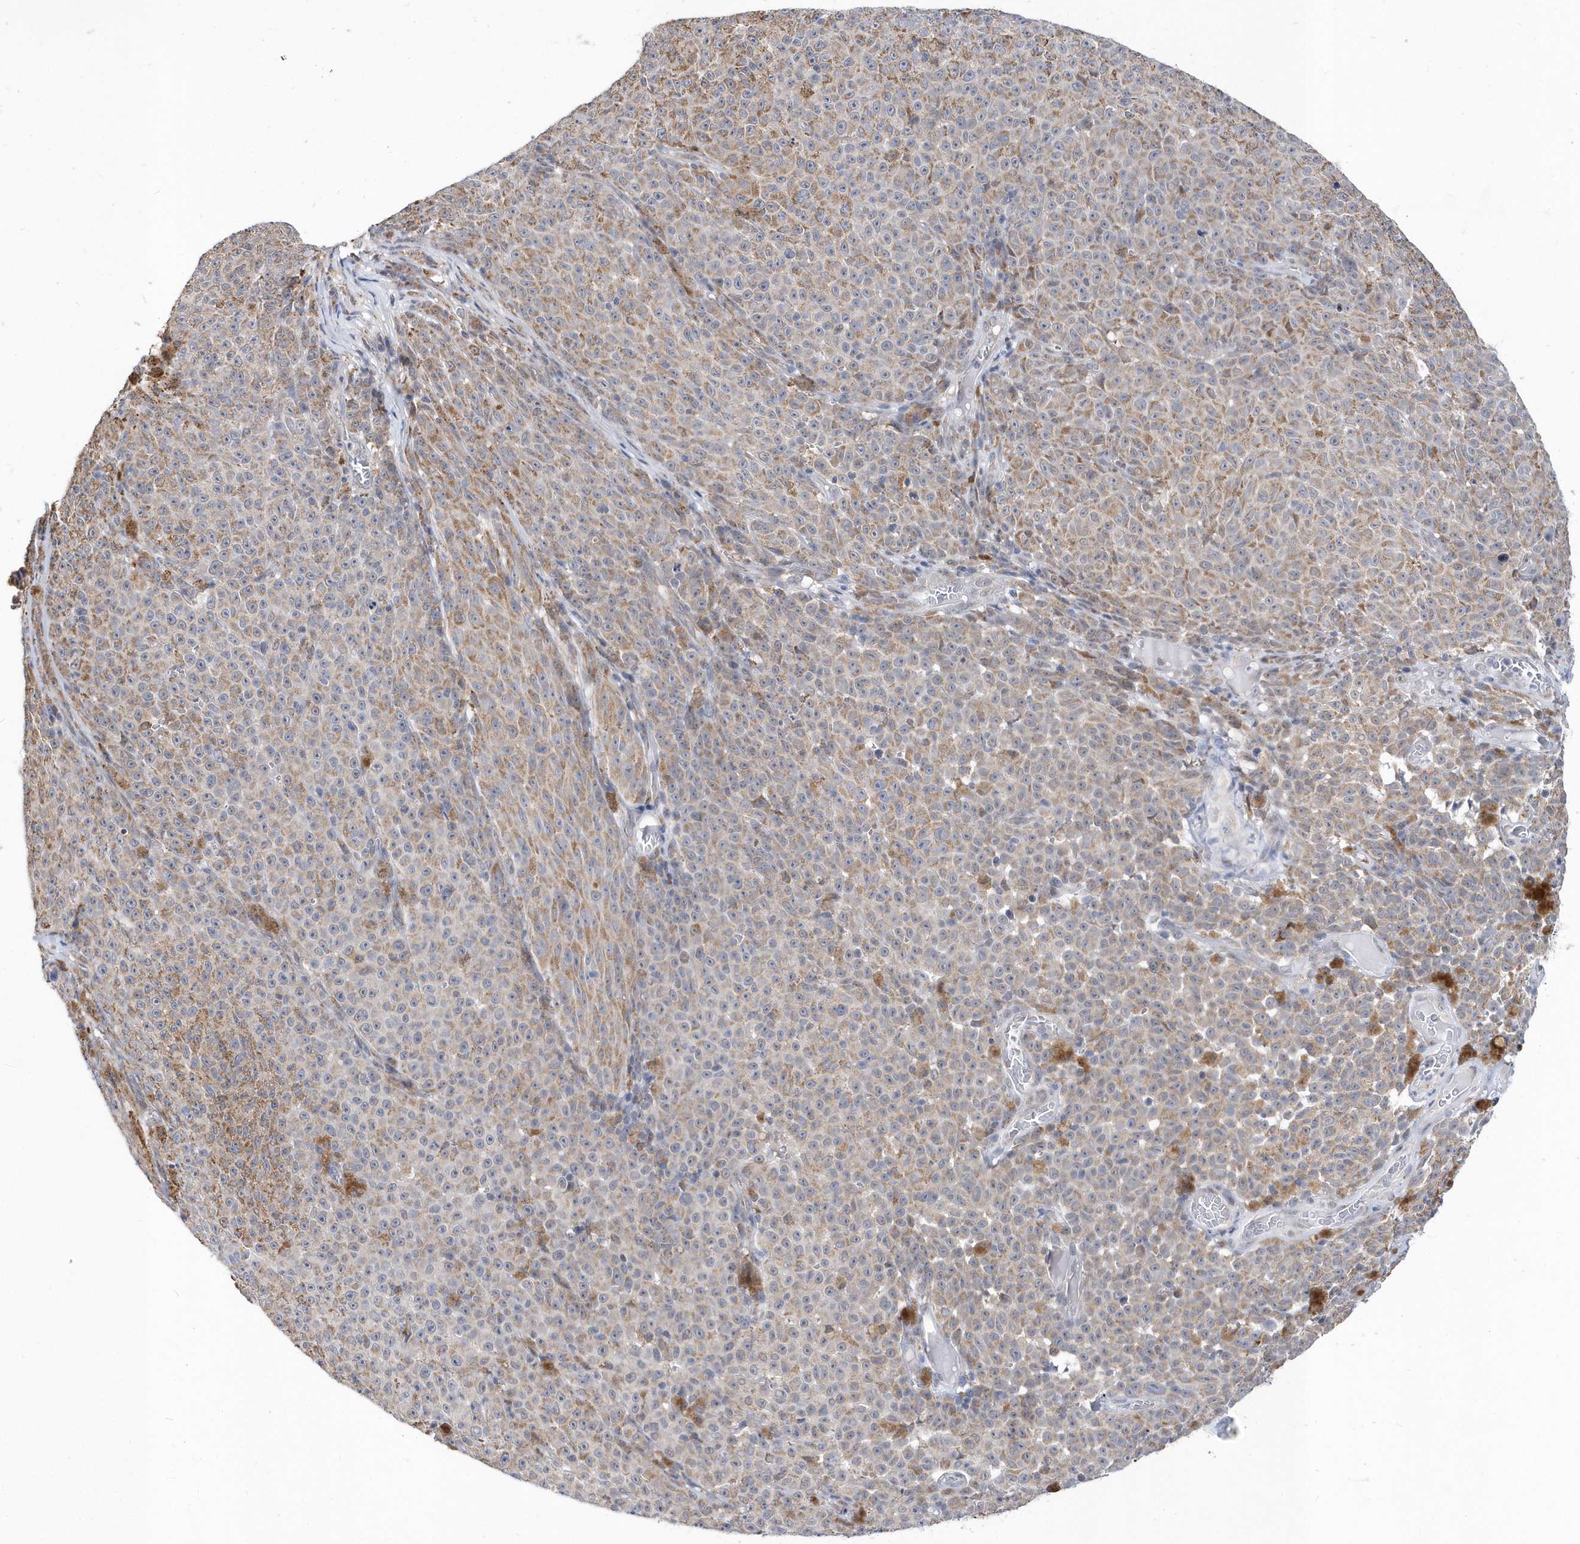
{"staining": {"intensity": "weak", "quantity": ">75%", "location": "cytoplasmic/membranous"}, "tissue": "melanoma", "cell_type": "Tumor cells", "image_type": "cancer", "snomed": [{"axis": "morphology", "description": "Malignant melanoma, NOS"}, {"axis": "topography", "description": "Skin"}], "caption": "Protein positivity by IHC shows weak cytoplasmic/membranous staining in approximately >75% of tumor cells in melanoma. (Brightfield microscopy of DAB IHC at high magnification).", "gene": "SPATA5", "patient": {"sex": "female", "age": 82}}